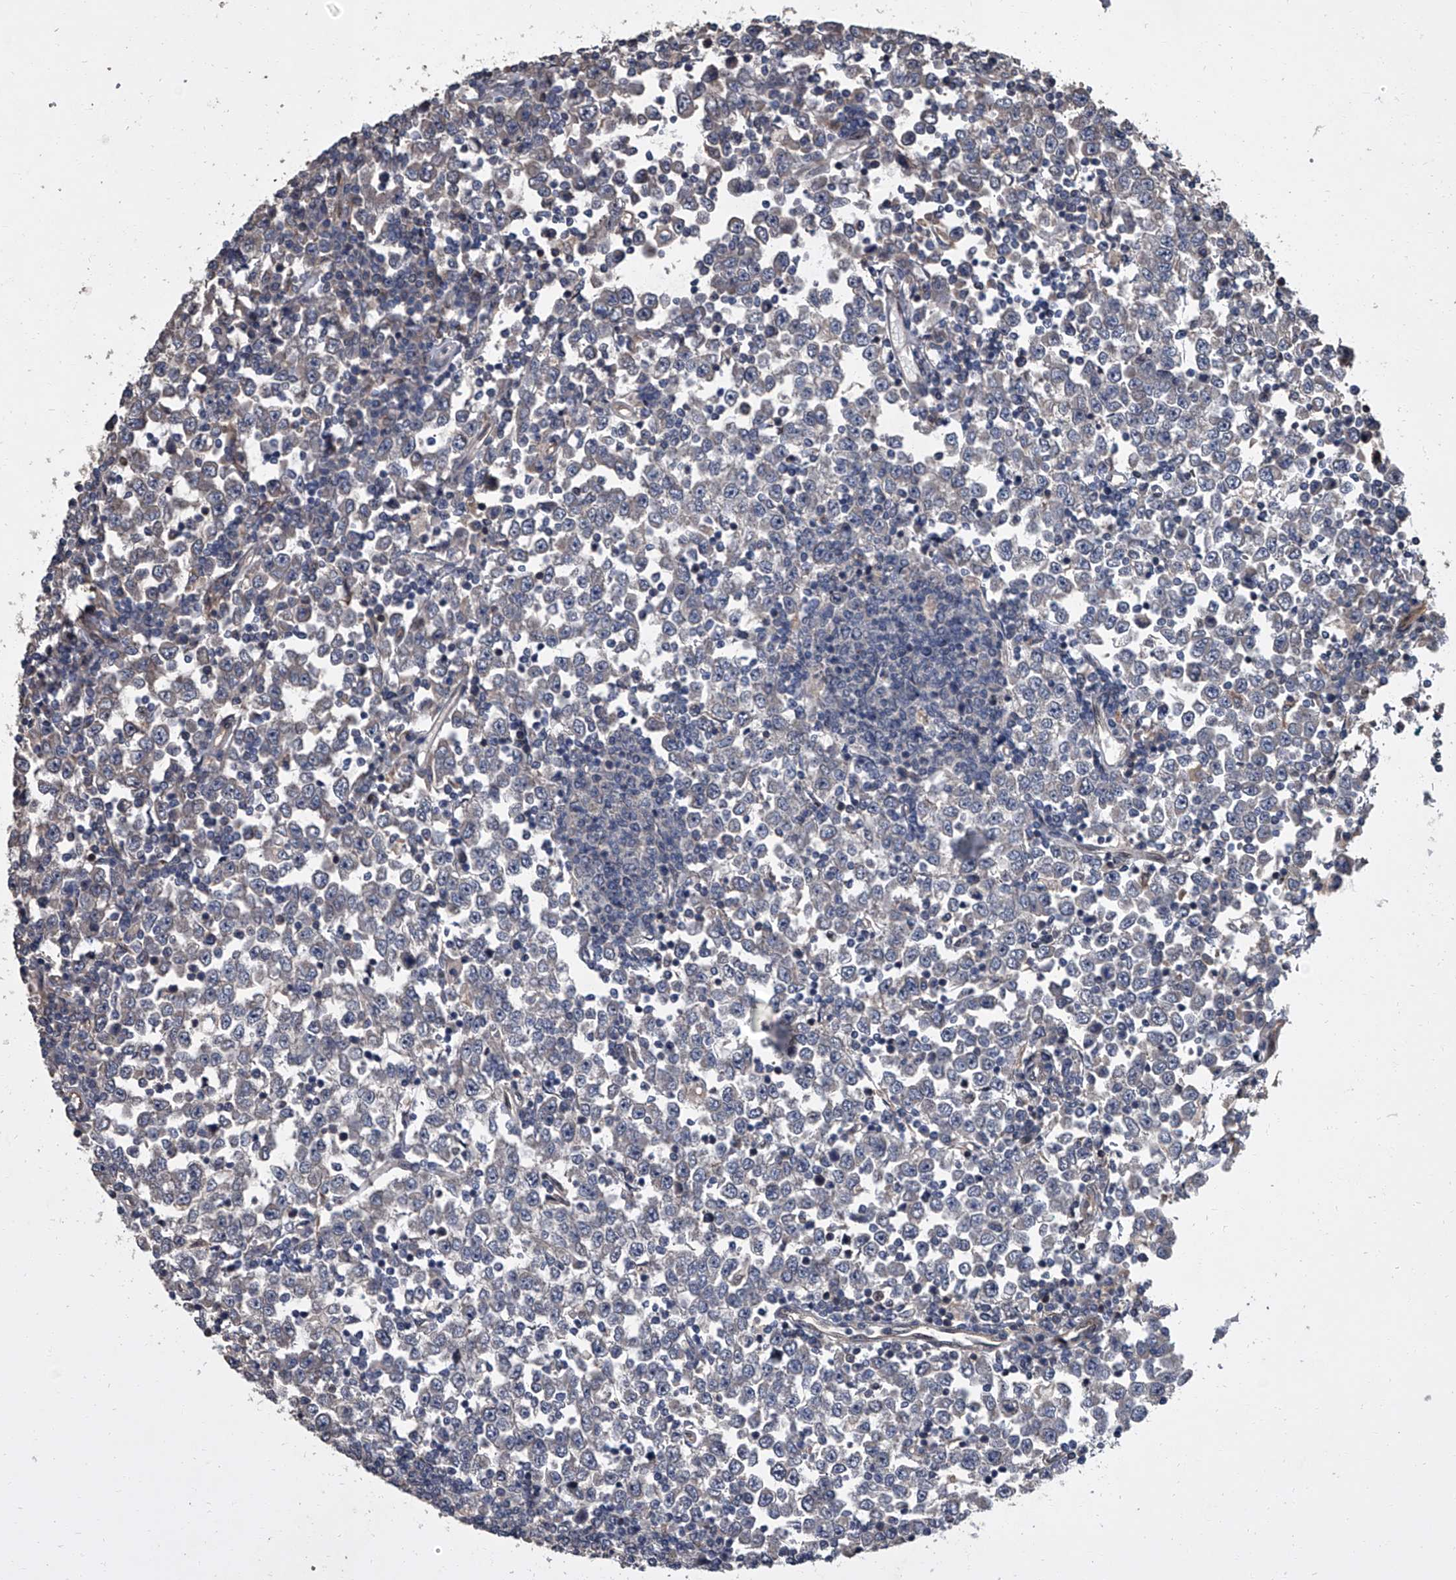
{"staining": {"intensity": "negative", "quantity": "none", "location": "none"}, "tissue": "testis cancer", "cell_type": "Tumor cells", "image_type": "cancer", "snomed": [{"axis": "morphology", "description": "Seminoma, NOS"}, {"axis": "topography", "description": "Testis"}], "caption": "High power microscopy image of an IHC micrograph of seminoma (testis), revealing no significant positivity in tumor cells.", "gene": "LRRC8C", "patient": {"sex": "male", "age": 65}}